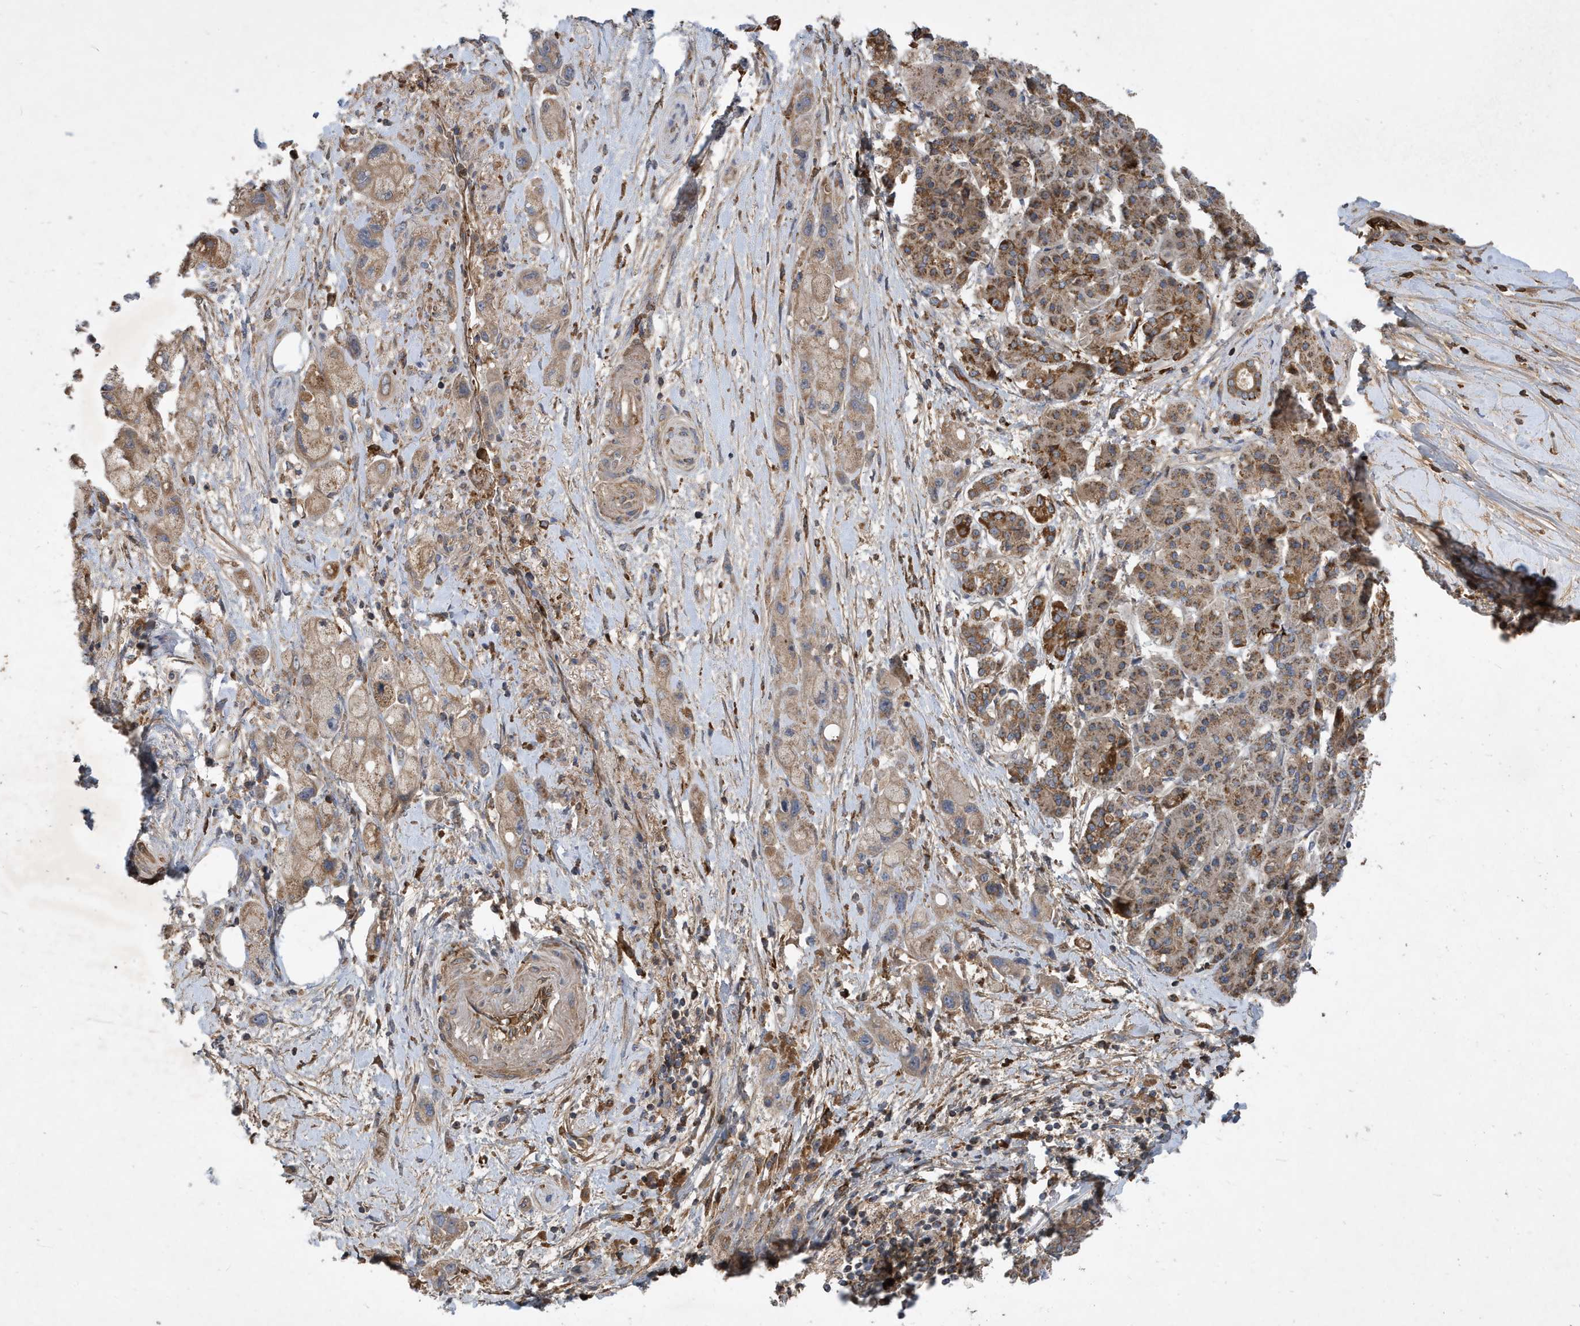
{"staining": {"intensity": "weak", "quantity": ">75%", "location": "cytoplasmic/membranous"}, "tissue": "pancreatic cancer", "cell_type": "Tumor cells", "image_type": "cancer", "snomed": [{"axis": "morphology", "description": "Normal tissue, NOS"}, {"axis": "morphology", "description": "Adenocarcinoma, NOS"}, {"axis": "topography", "description": "Pancreas"}], "caption": "High-magnification brightfield microscopy of pancreatic cancer stained with DAB (brown) and counterstained with hematoxylin (blue). tumor cells exhibit weak cytoplasmic/membranous expression is identified in approximately>75% of cells.", "gene": "STK19", "patient": {"sex": "female", "age": 68}}